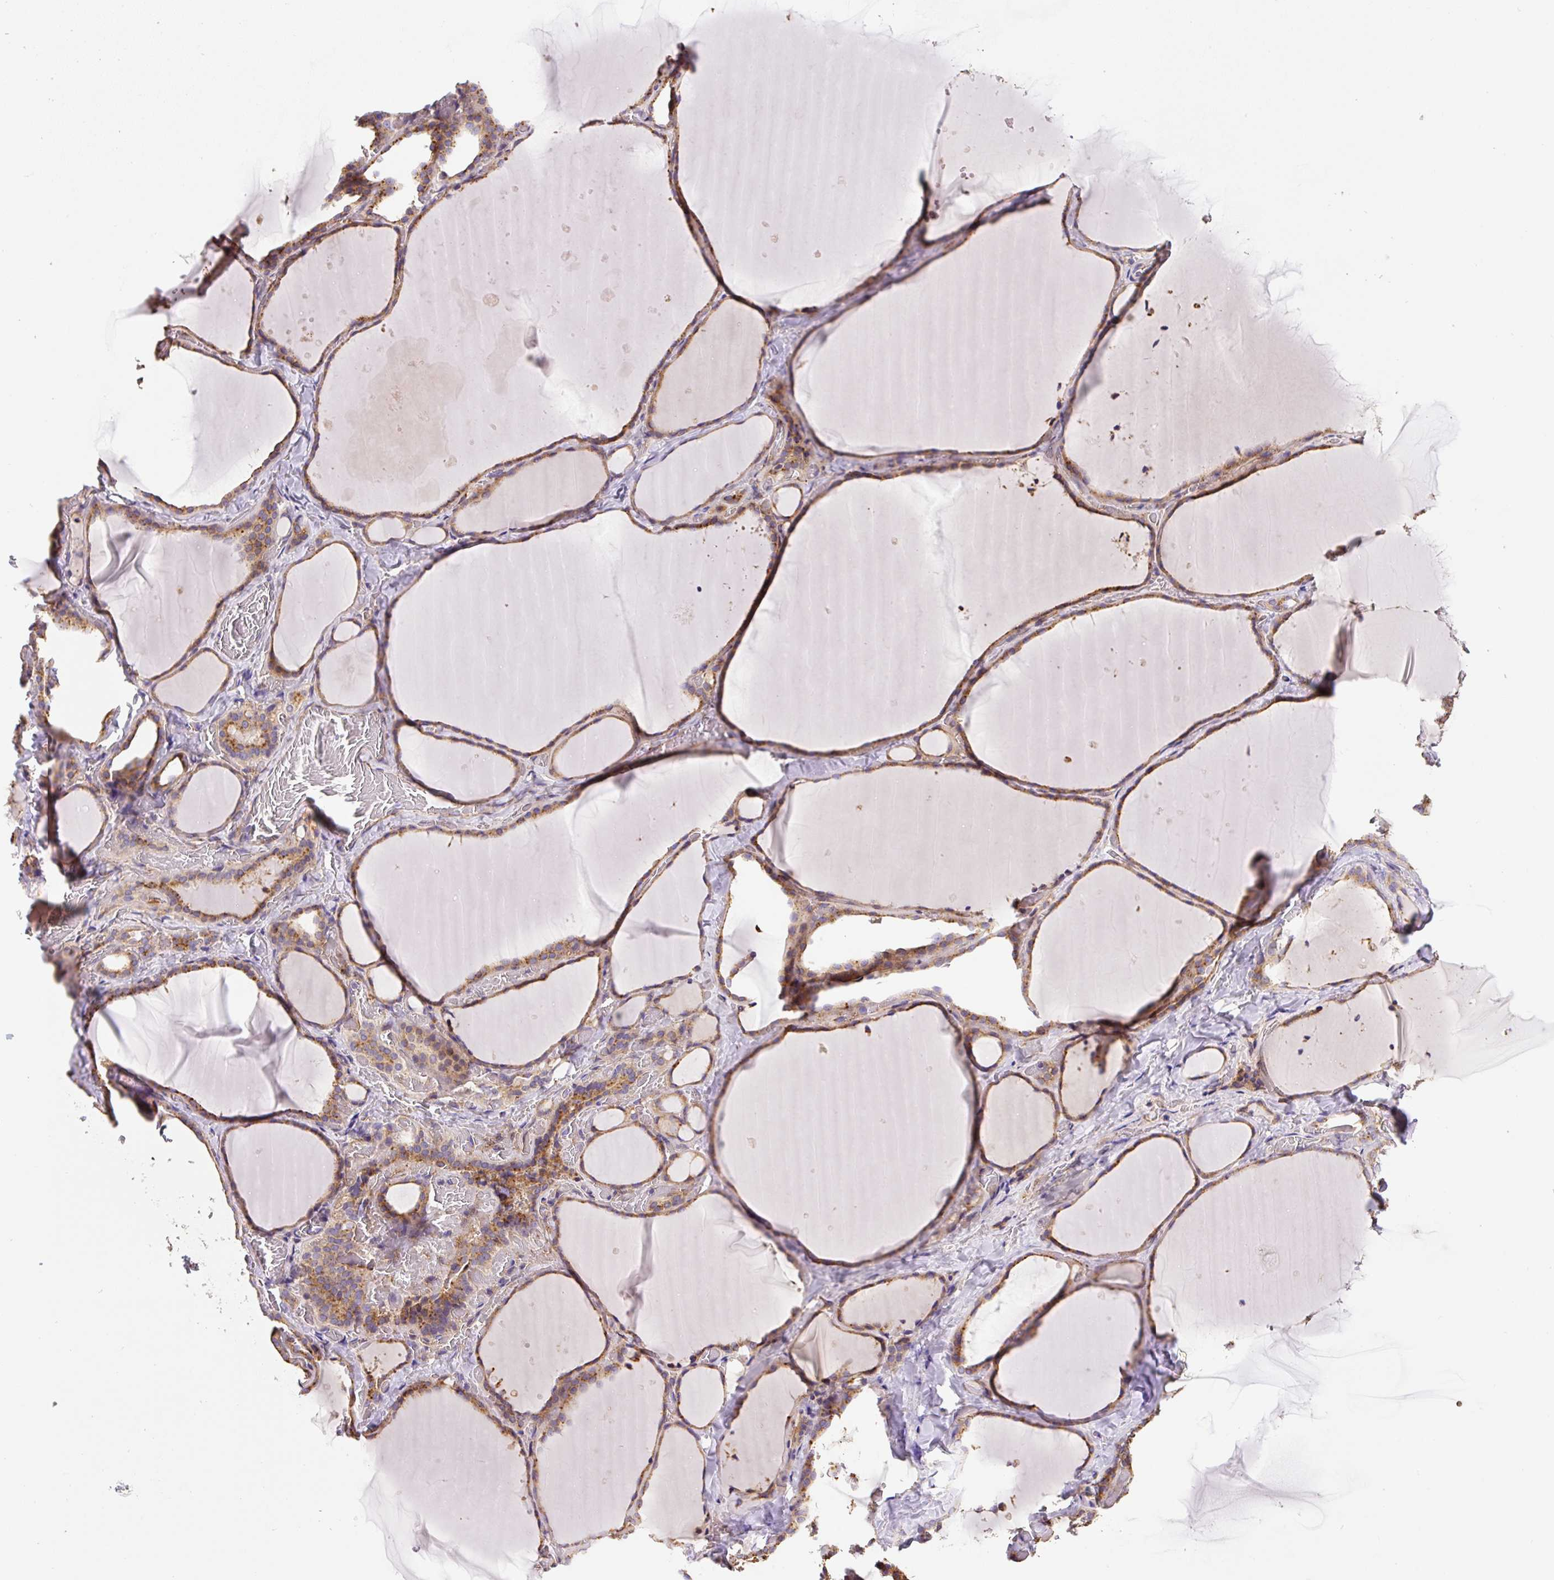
{"staining": {"intensity": "moderate", "quantity": ">75%", "location": "cytoplasmic/membranous"}, "tissue": "thyroid gland", "cell_type": "Glandular cells", "image_type": "normal", "snomed": [{"axis": "morphology", "description": "Normal tissue, NOS"}, {"axis": "topography", "description": "Thyroid gland"}], "caption": "Benign thyroid gland was stained to show a protein in brown. There is medium levels of moderate cytoplasmic/membranous expression in approximately >75% of glandular cells. (brown staining indicates protein expression, while blue staining denotes nuclei).", "gene": "RNF170", "patient": {"sex": "female", "age": 36}}